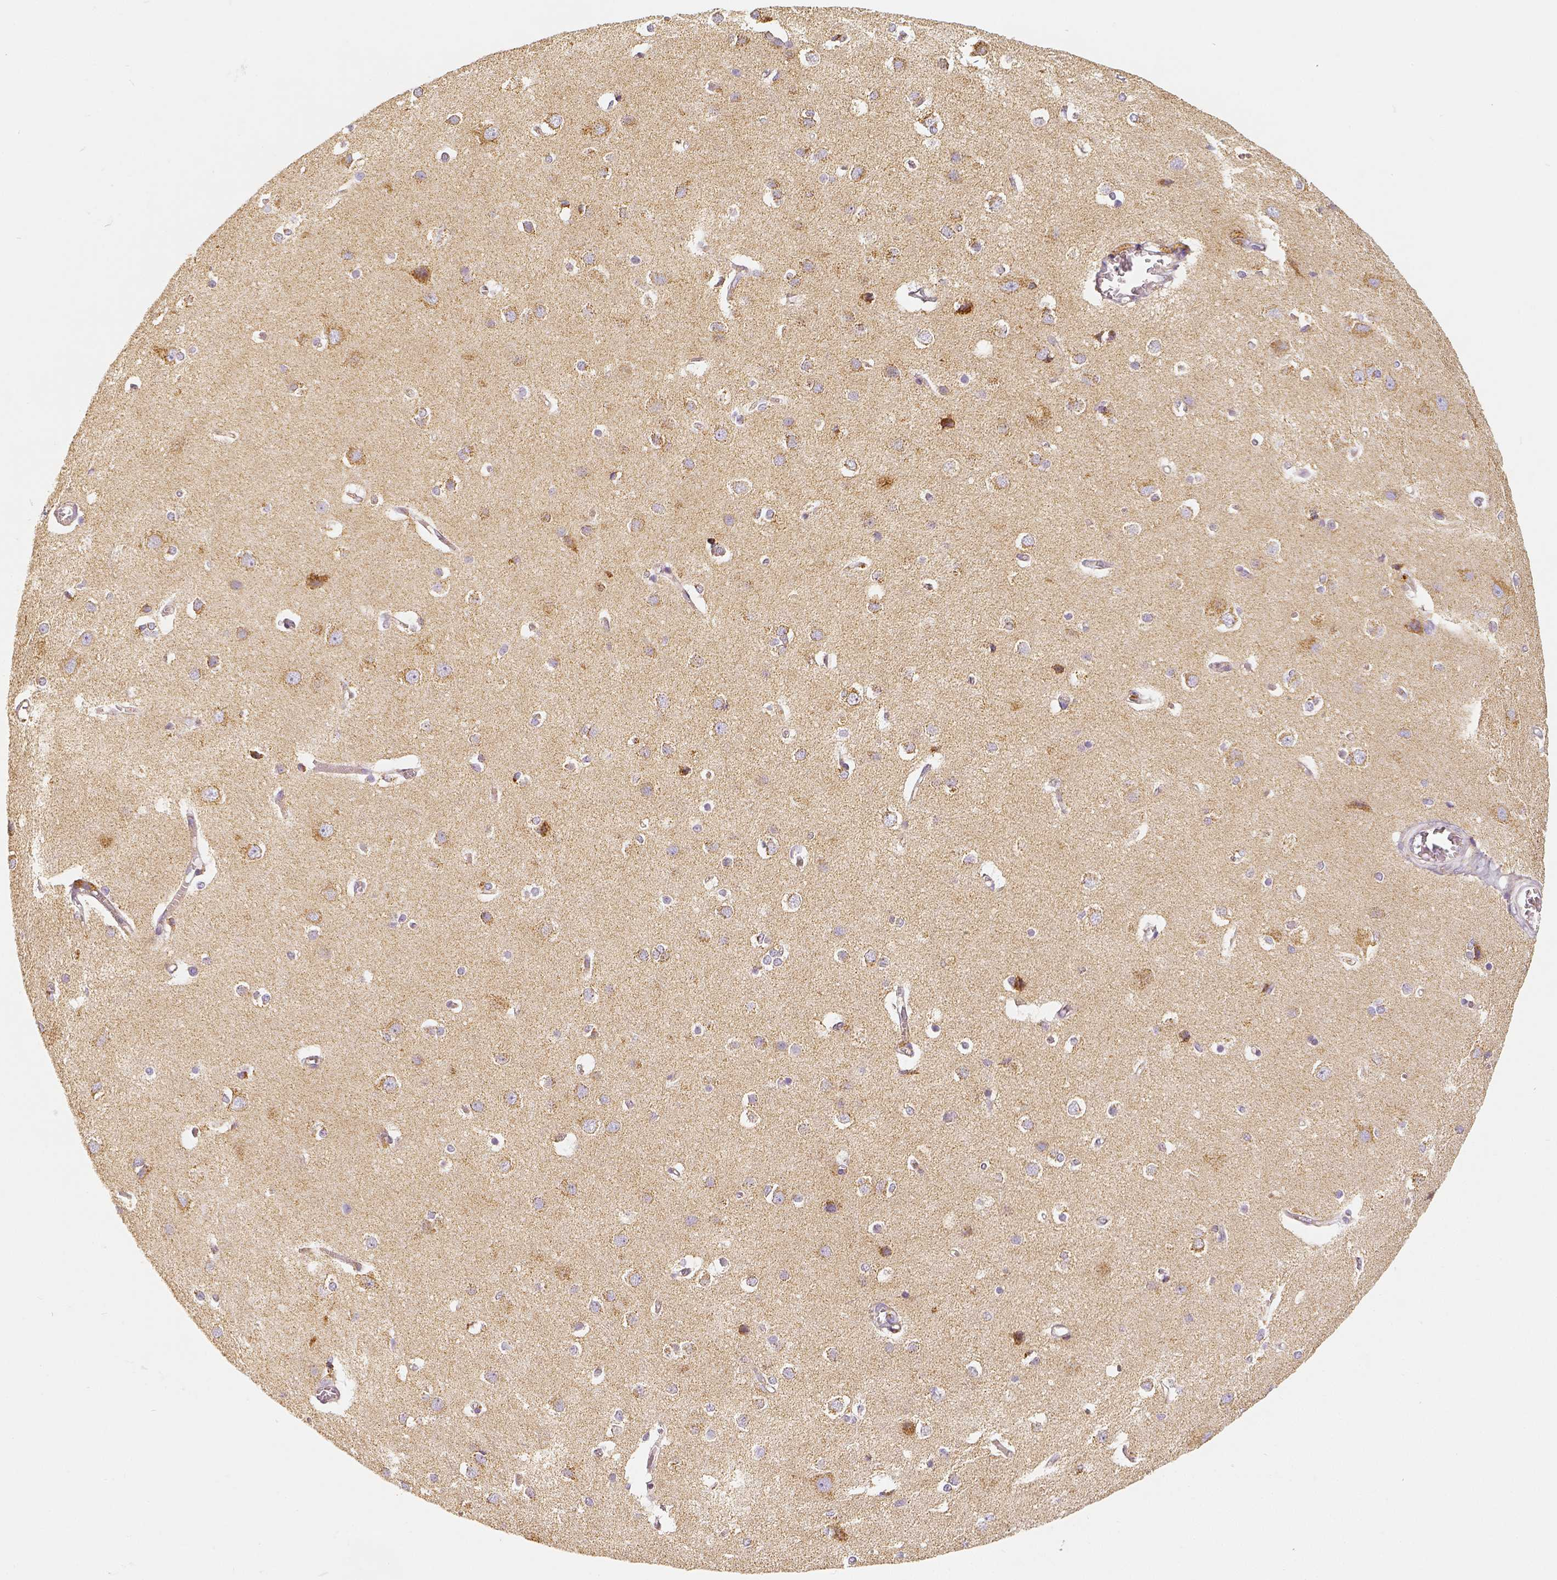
{"staining": {"intensity": "moderate", "quantity": ">75%", "location": "cytoplasmic/membranous"}, "tissue": "cerebral cortex", "cell_type": "Endothelial cells", "image_type": "normal", "snomed": [{"axis": "morphology", "description": "Normal tissue, NOS"}, {"axis": "topography", "description": "Cerebral cortex"}], "caption": "Moderate cytoplasmic/membranous positivity for a protein is appreciated in approximately >75% of endothelial cells of normal cerebral cortex using immunohistochemistry (IHC).", "gene": "PGAM5", "patient": {"sex": "male", "age": 37}}